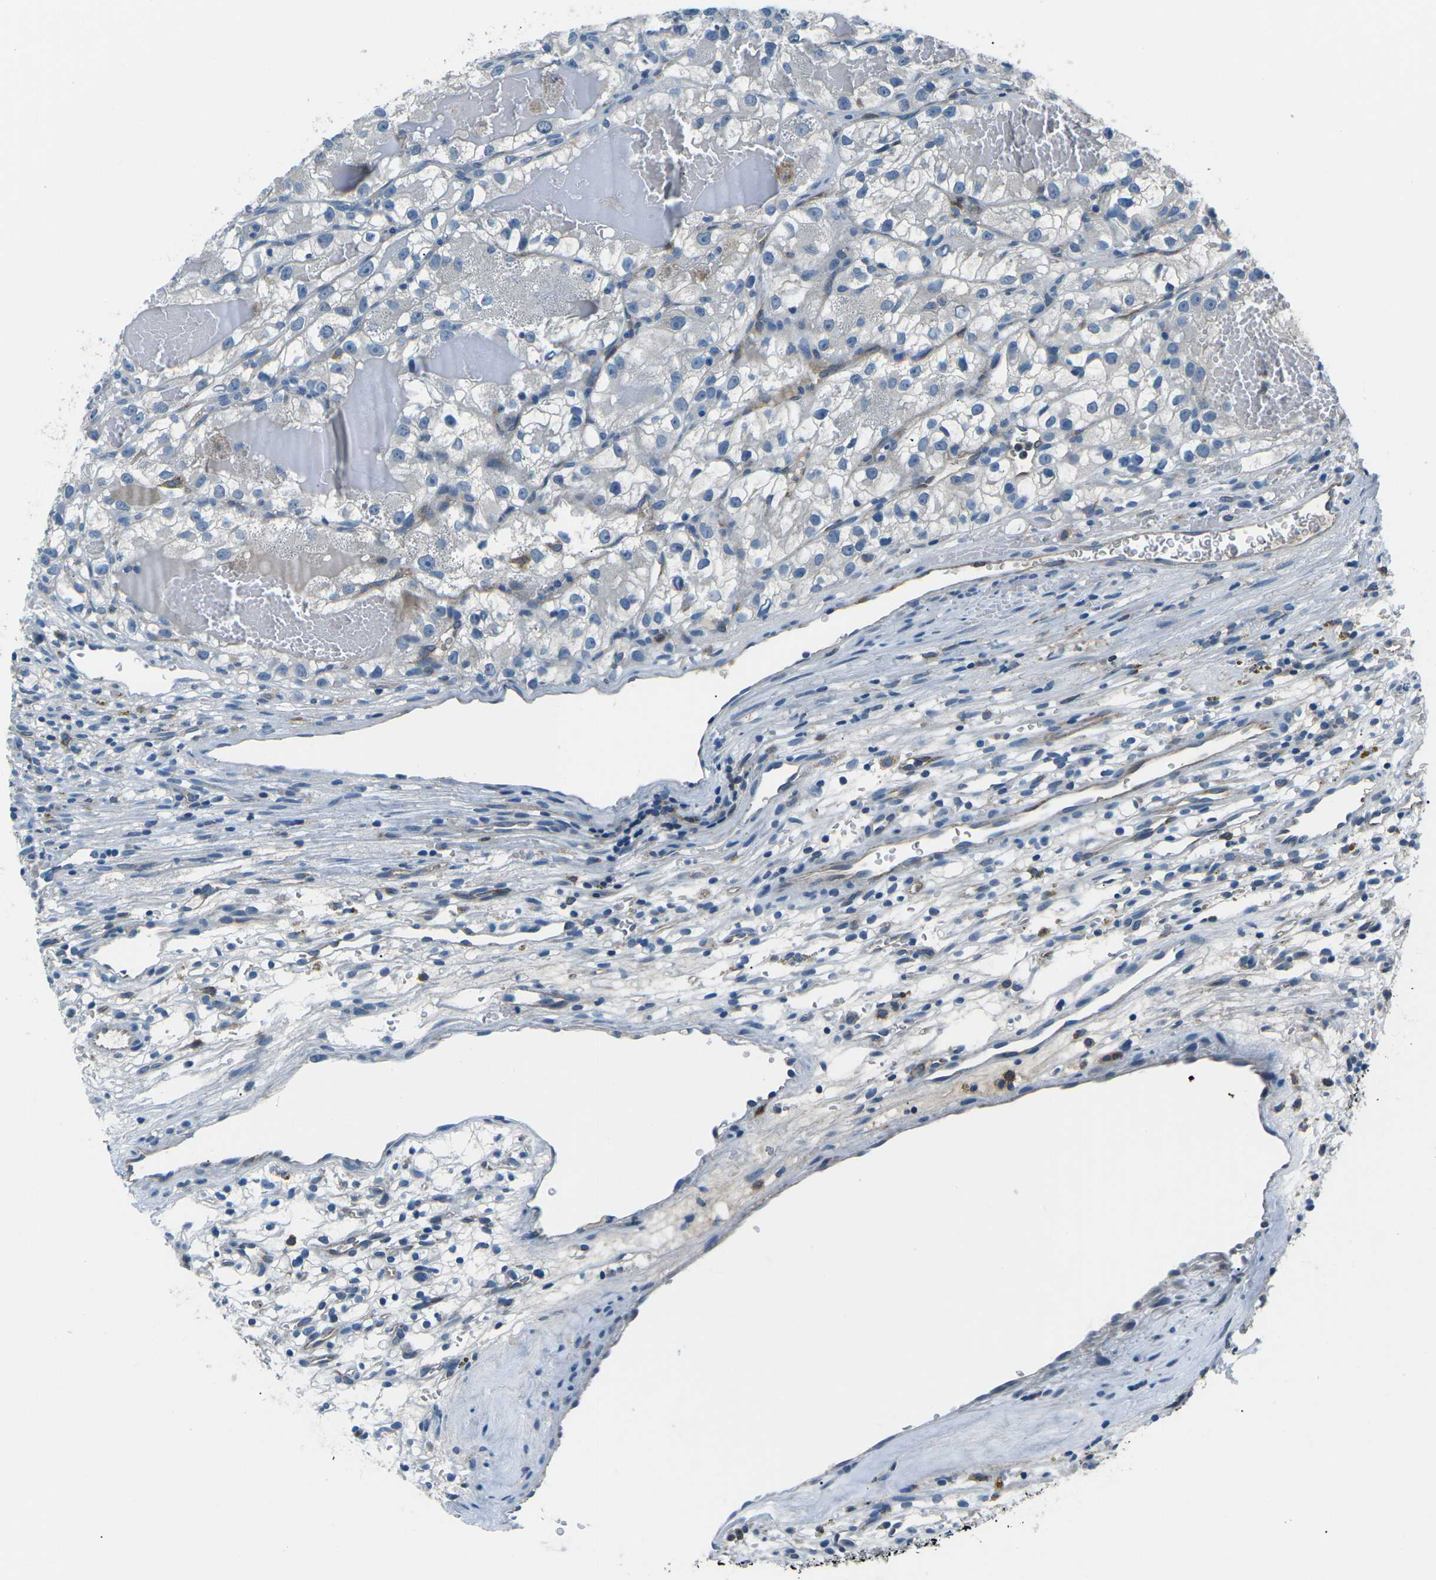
{"staining": {"intensity": "negative", "quantity": "none", "location": "none"}, "tissue": "renal cancer", "cell_type": "Tumor cells", "image_type": "cancer", "snomed": [{"axis": "morphology", "description": "Adenocarcinoma, NOS"}, {"axis": "topography", "description": "Kidney"}], "caption": "The photomicrograph reveals no staining of tumor cells in renal adenocarcinoma.", "gene": "CD1D", "patient": {"sex": "female", "age": 57}}